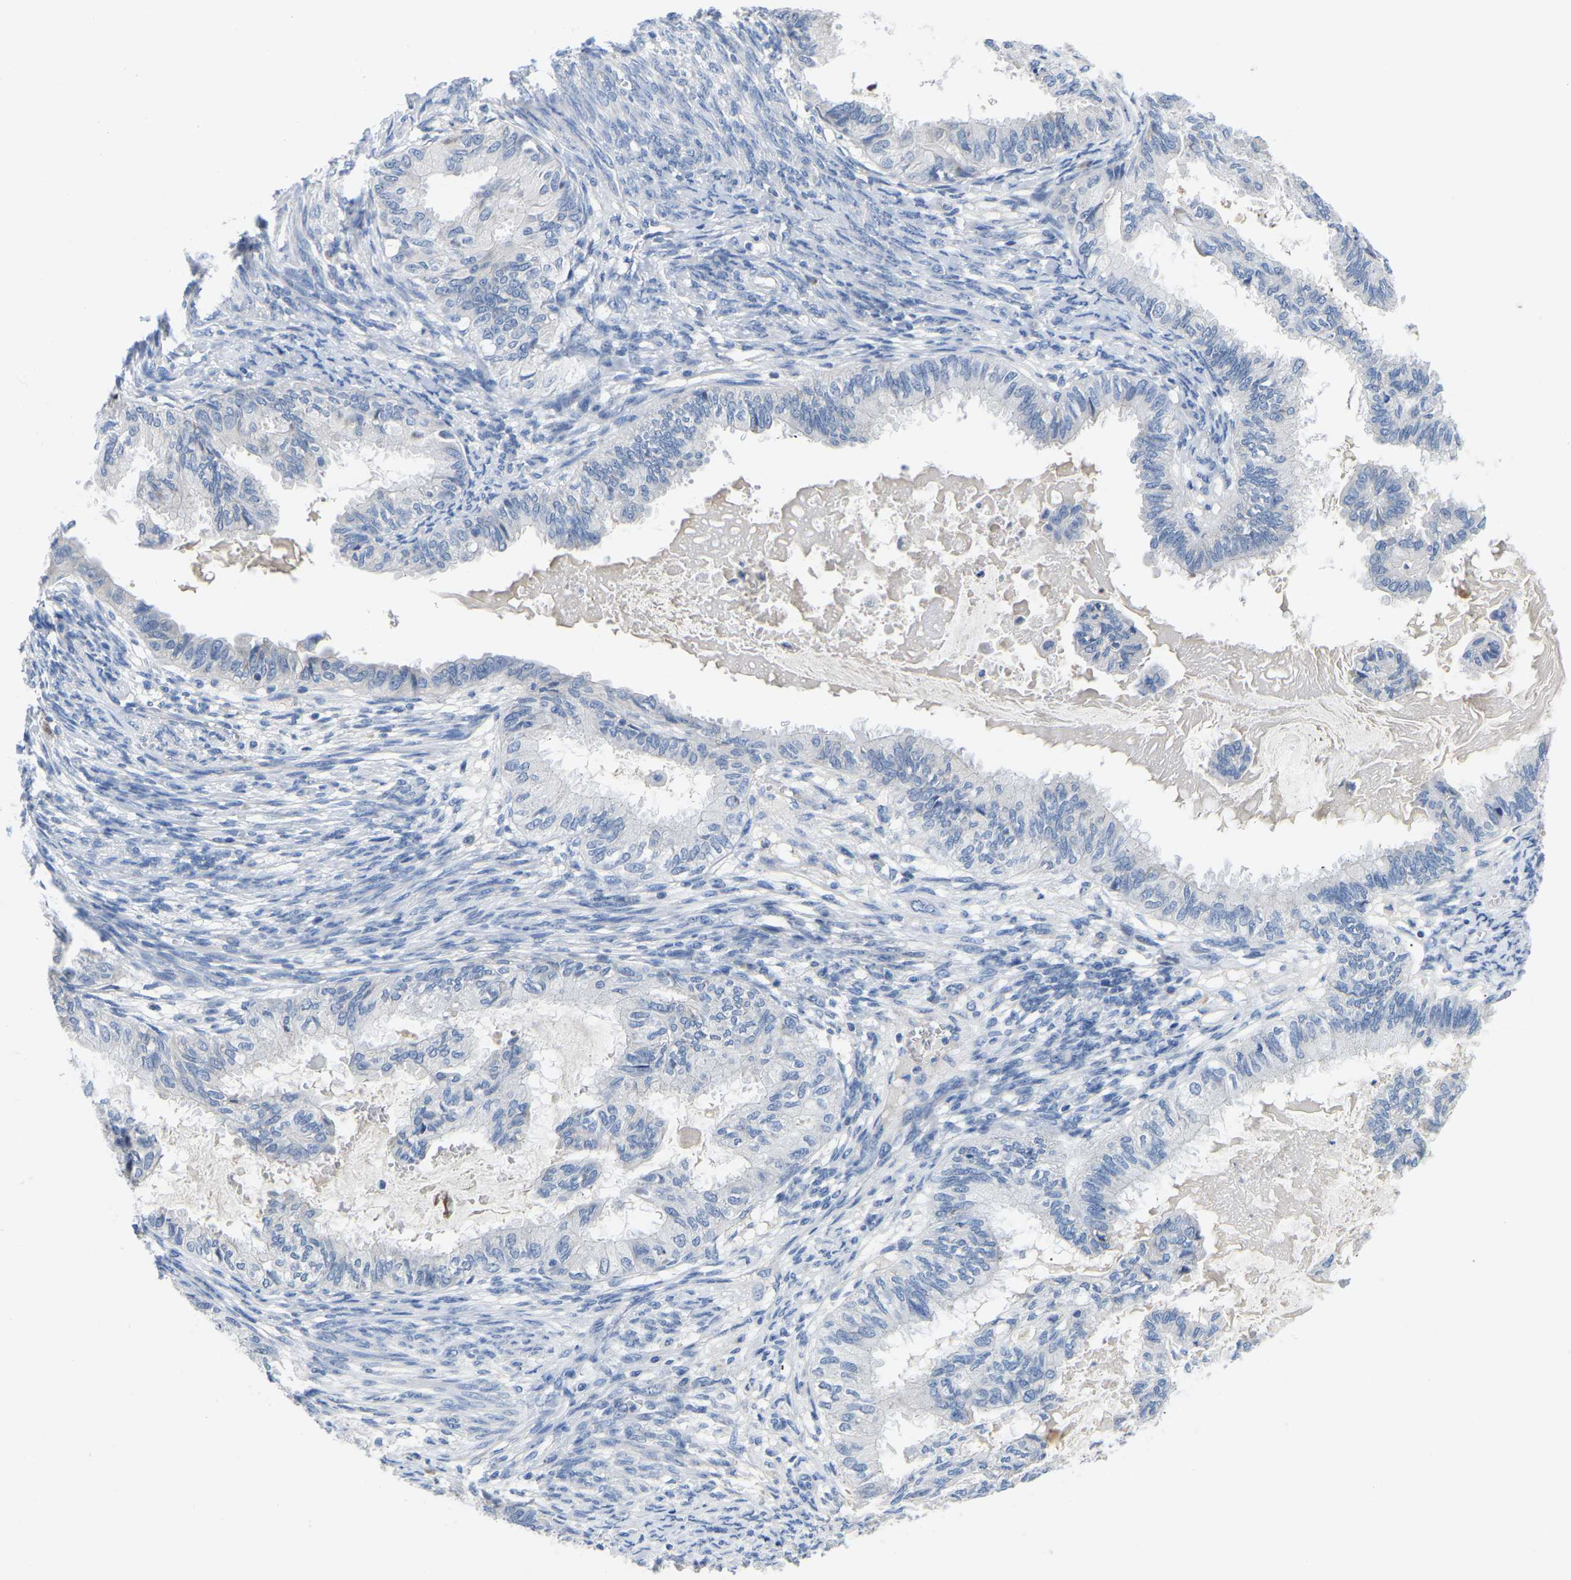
{"staining": {"intensity": "negative", "quantity": "none", "location": "none"}, "tissue": "cervical cancer", "cell_type": "Tumor cells", "image_type": "cancer", "snomed": [{"axis": "morphology", "description": "Normal tissue, NOS"}, {"axis": "morphology", "description": "Adenocarcinoma, NOS"}, {"axis": "topography", "description": "Cervix"}, {"axis": "topography", "description": "Endometrium"}], "caption": "The photomicrograph shows no significant expression in tumor cells of cervical cancer.", "gene": "ABCA10", "patient": {"sex": "female", "age": 86}}